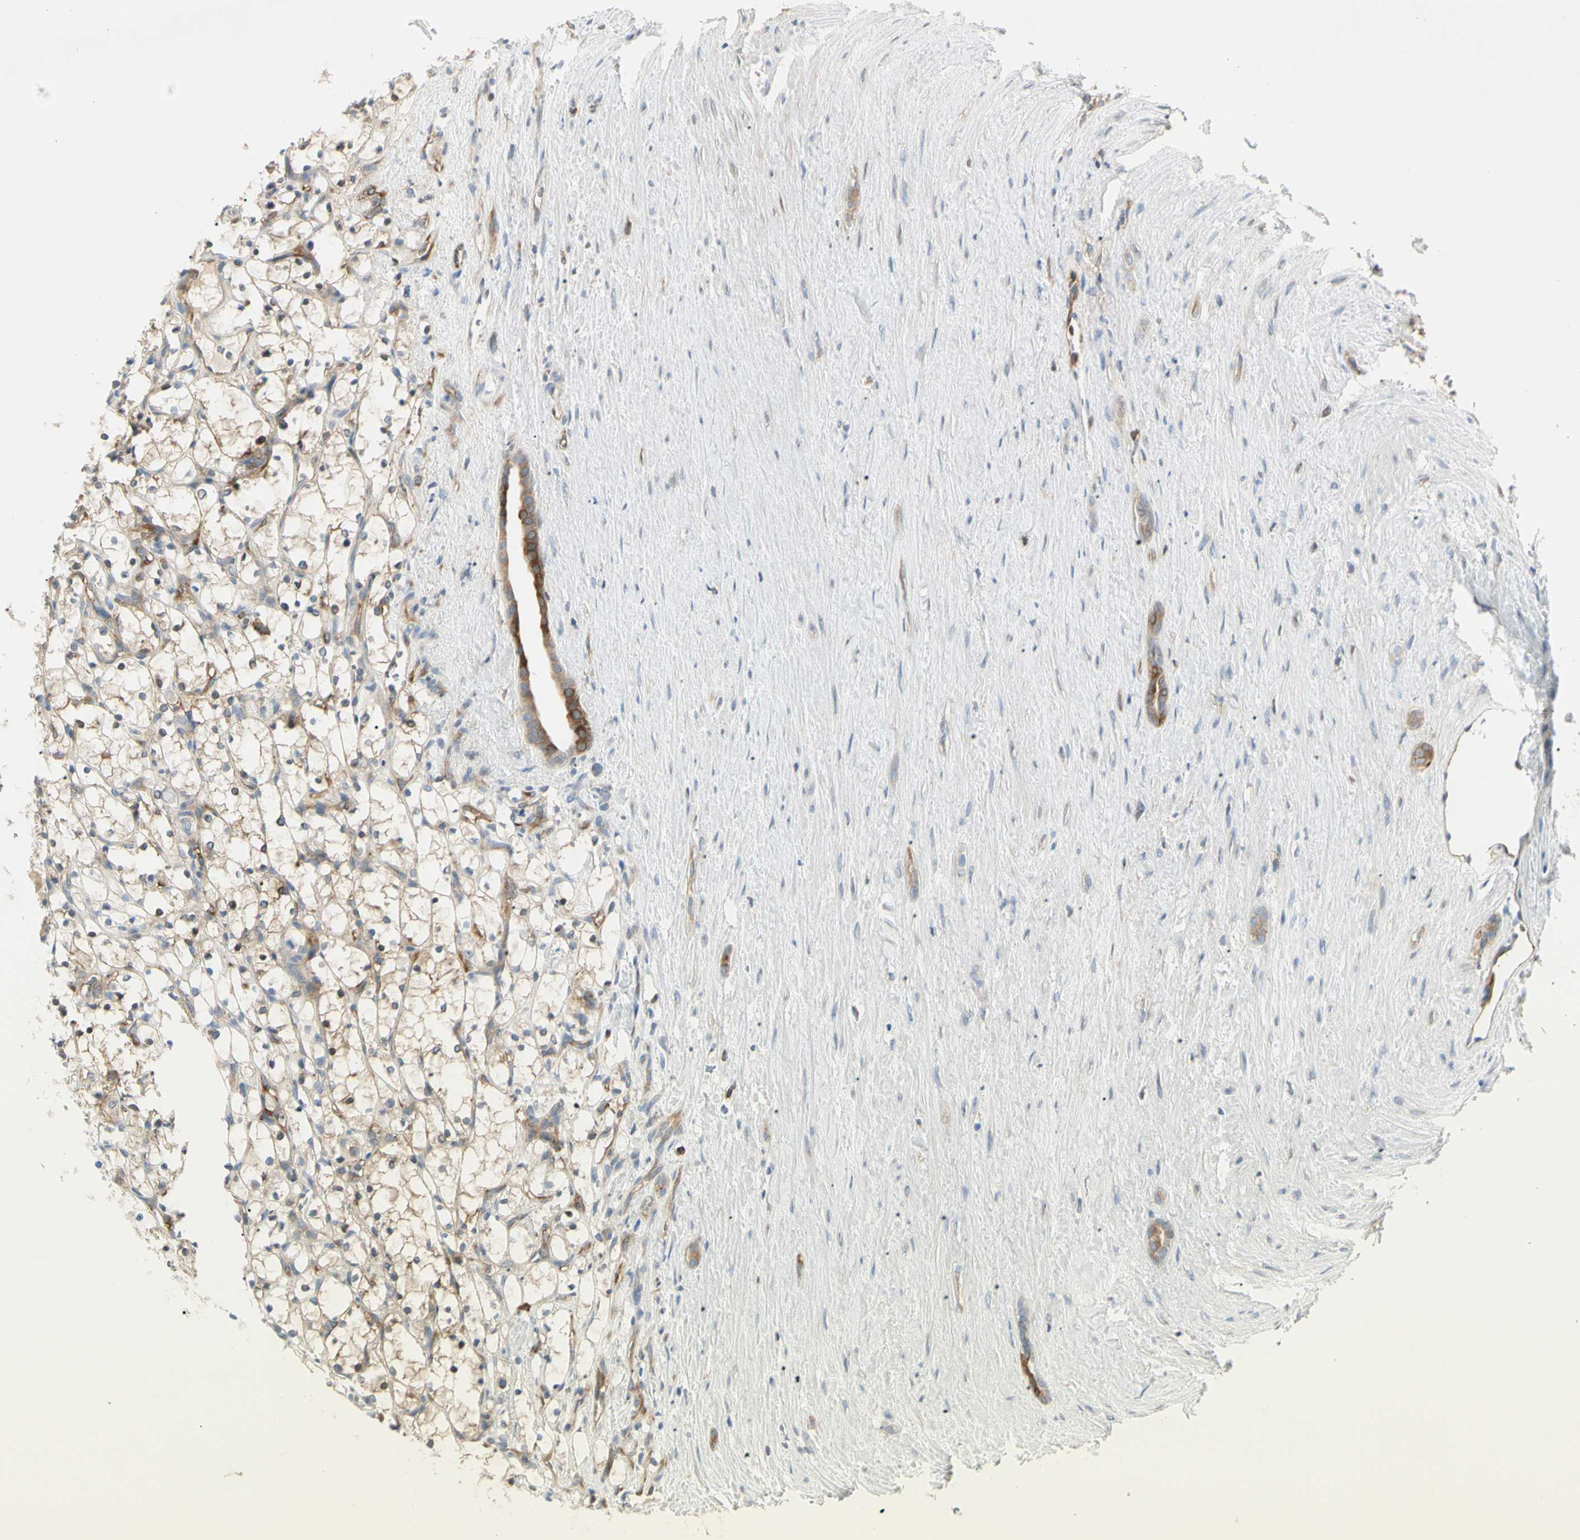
{"staining": {"intensity": "weak", "quantity": "25%-75%", "location": "cytoplasmic/membranous"}, "tissue": "renal cancer", "cell_type": "Tumor cells", "image_type": "cancer", "snomed": [{"axis": "morphology", "description": "Adenocarcinoma, NOS"}, {"axis": "topography", "description": "Kidney"}], "caption": "A micrograph of renal adenocarcinoma stained for a protein reveals weak cytoplasmic/membranous brown staining in tumor cells.", "gene": "NFKB2", "patient": {"sex": "female", "age": 69}}